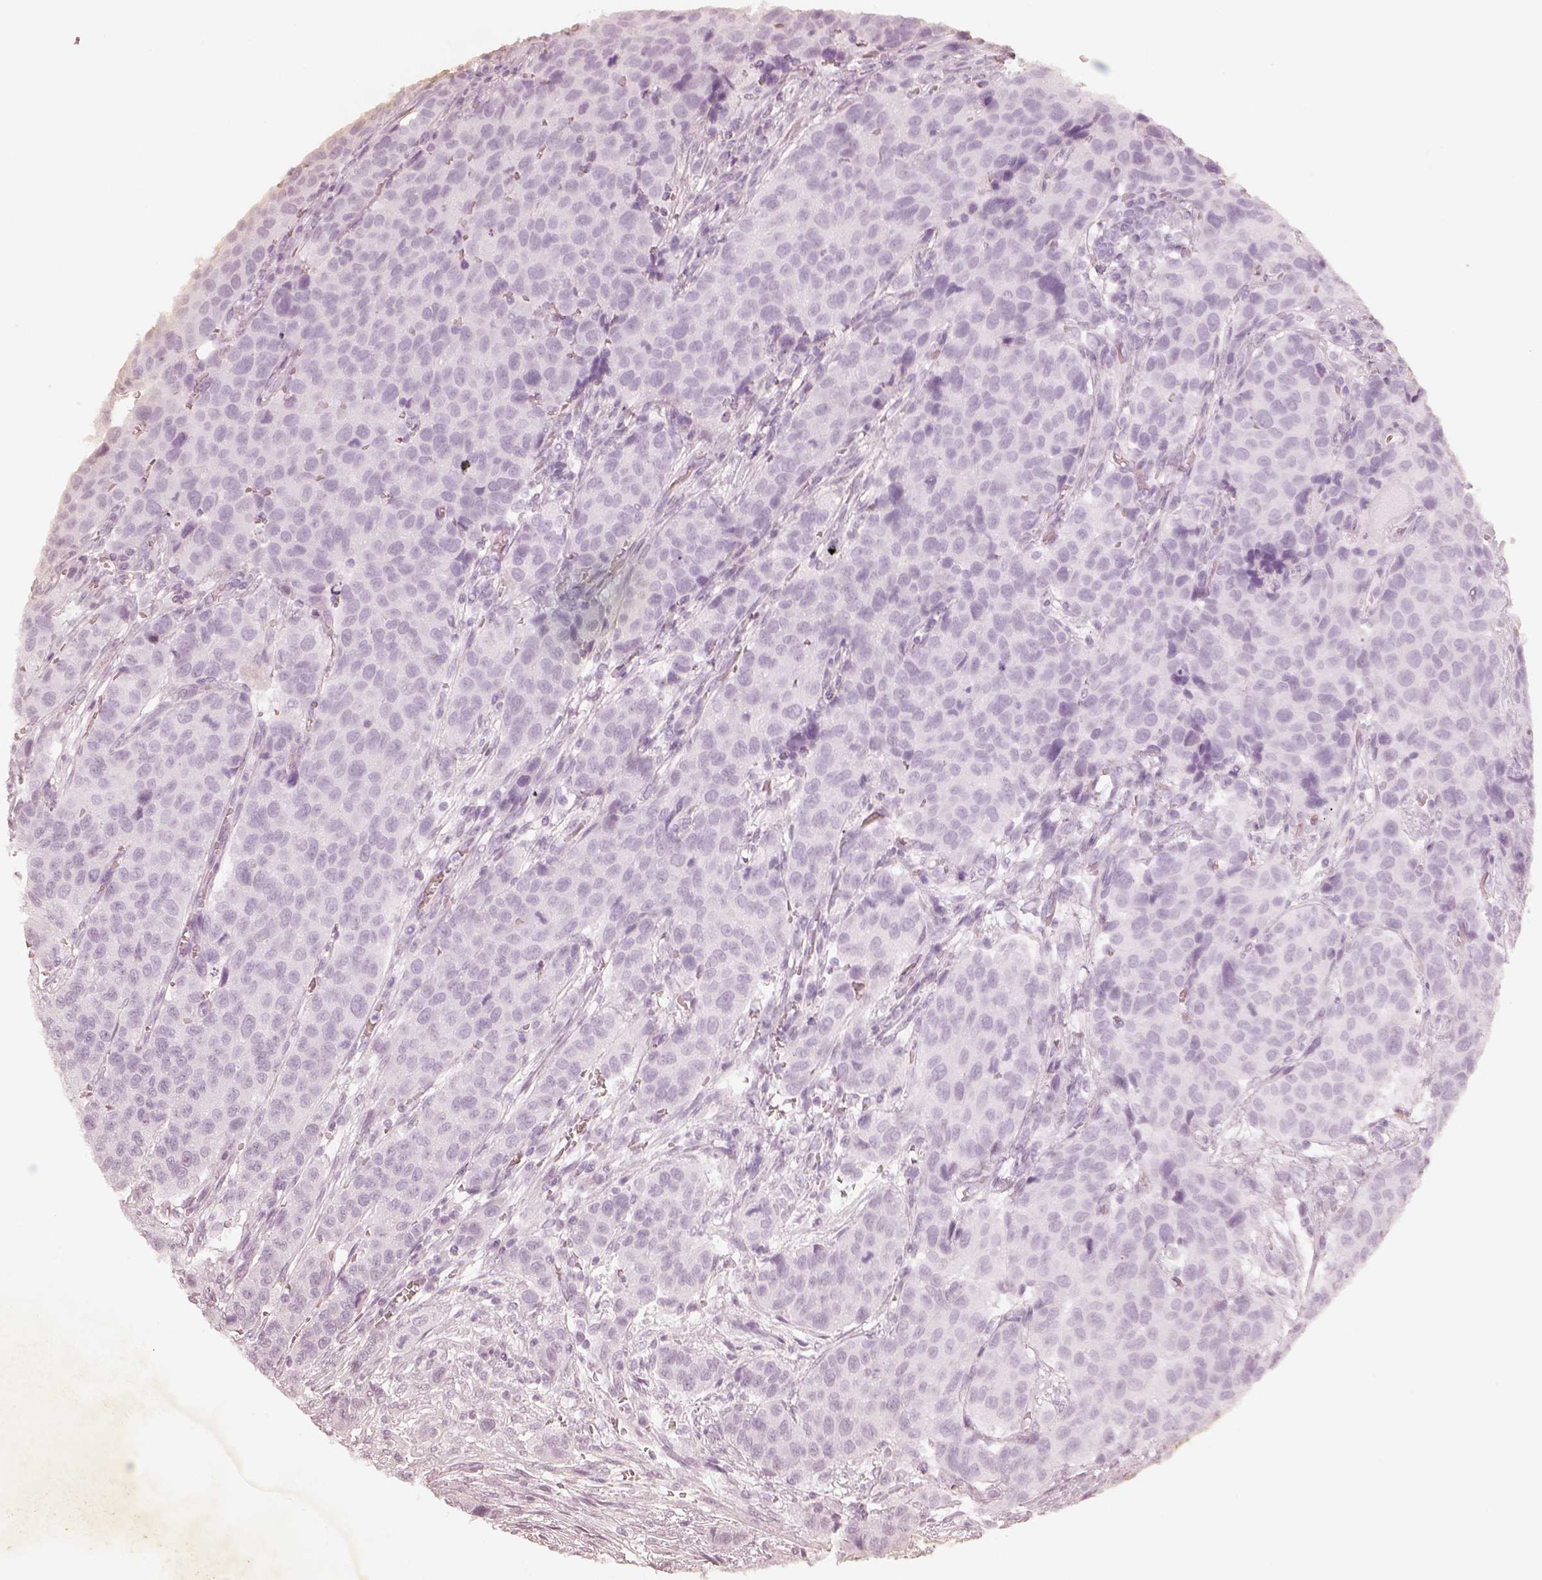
{"staining": {"intensity": "moderate", "quantity": "<25%", "location": "cytoplasmic/membranous"}, "tissue": "urothelial cancer", "cell_type": "Tumor cells", "image_type": "cancer", "snomed": [{"axis": "morphology", "description": "Urothelial carcinoma, High grade"}, {"axis": "topography", "description": "Urinary bladder"}], "caption": "Immunohistochemistry histopathology image of urothelial carcinoma (high-grade) stained for a protein (brown), which exhibits low levels of moderate cytoplasmic/membranous staining in about <25% of tumor cells.", "gene": "GORASP2", "patient": {"sex": "female", "age": 58}}